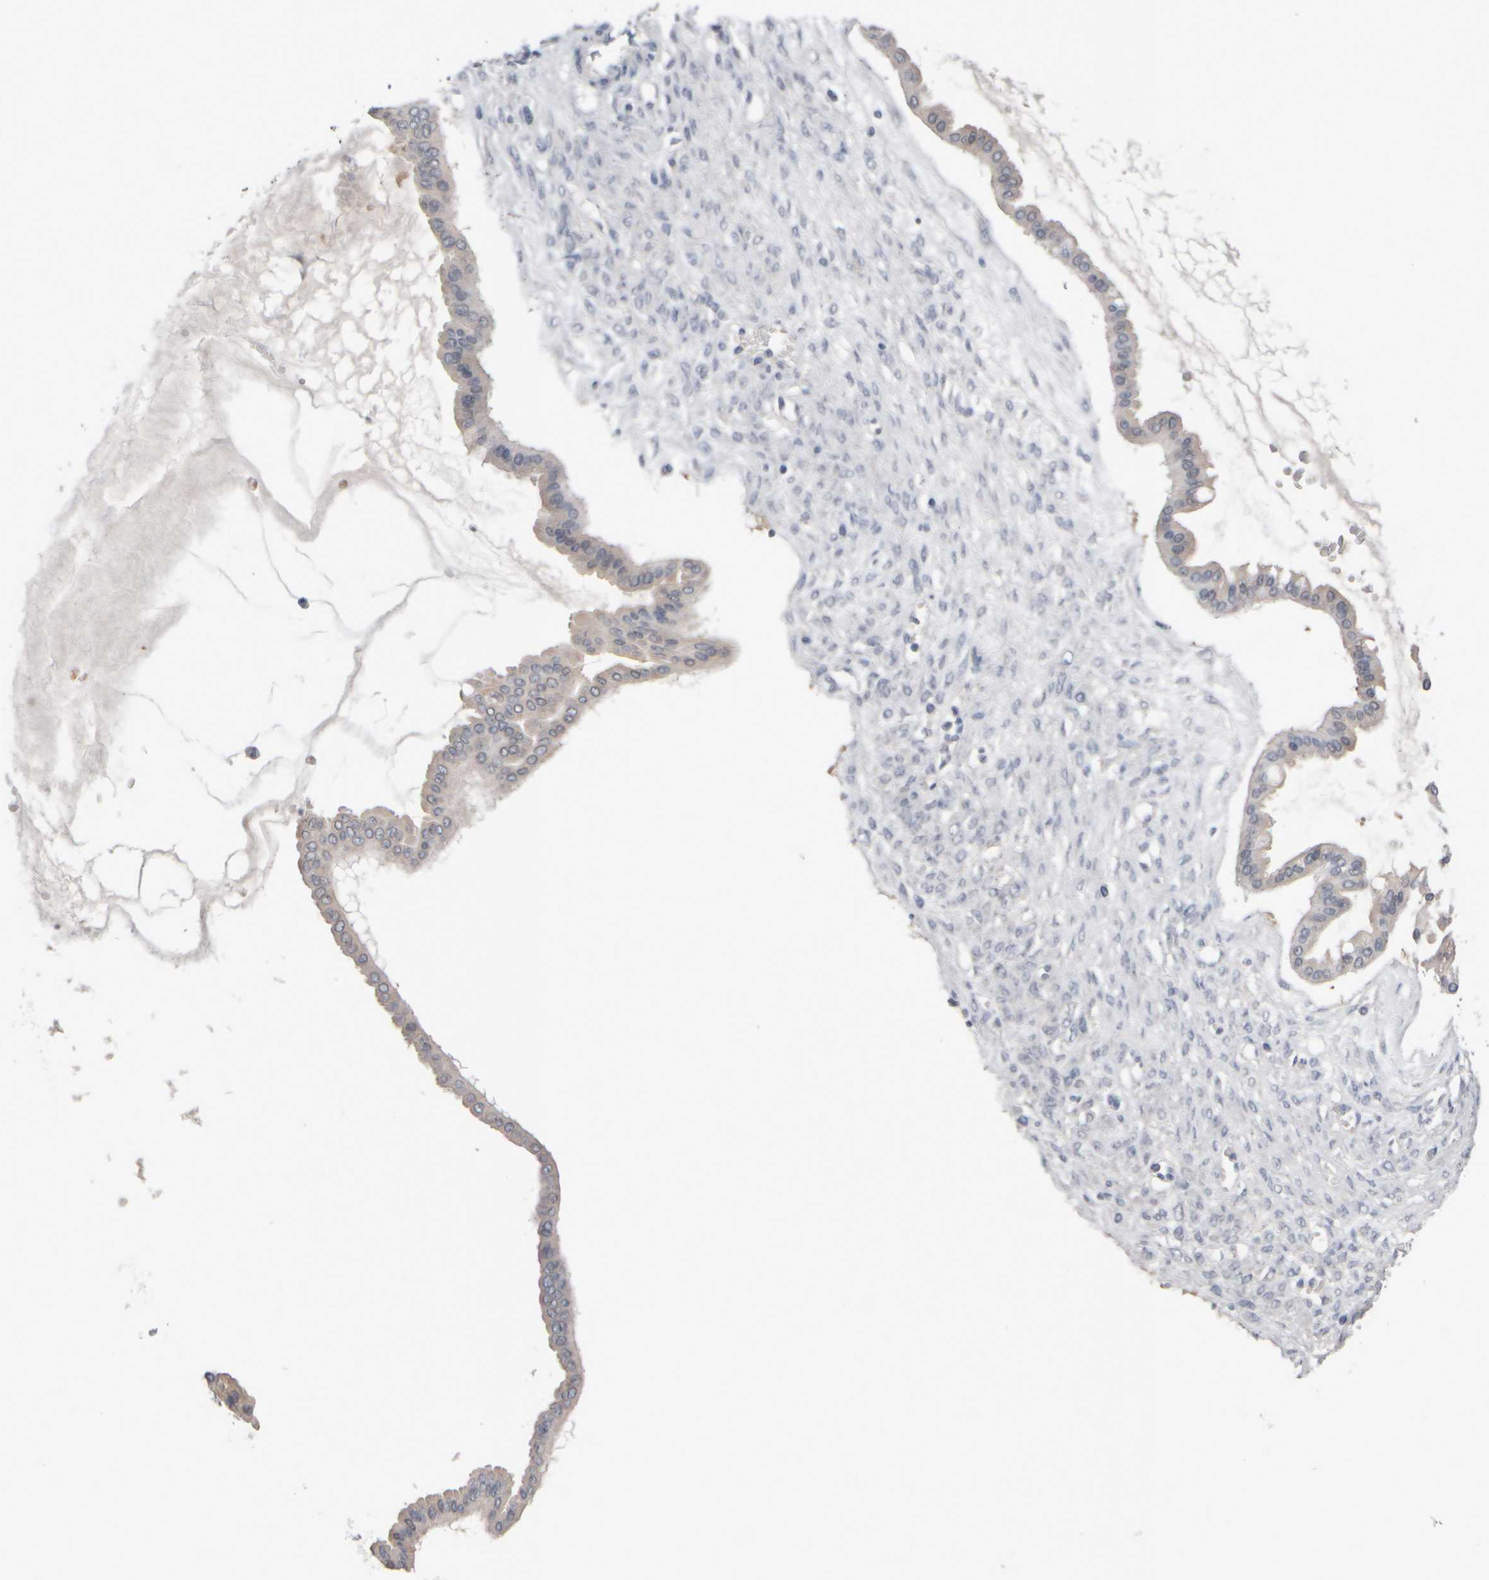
{"staining": {"intensity": "negative", "quantity": "none", "location": "none"}, "tissue": "ovarian cancer", "cell_type": "Tumor cells", "image_type": "cancer", "snomed": [{"axis": "morphology", "description": "Cystadenocarcinoma, mucinous, NOS"}, {"axis": "topography", "description": "Ovary"}], "caption": "Immunohistochemical staining of human mucinous cystadenocarcinoma (ovarian) shows no significant expression in tumor cells.", "gene": "EPHX2", "patient": {"sex": "female", "age": 73}}